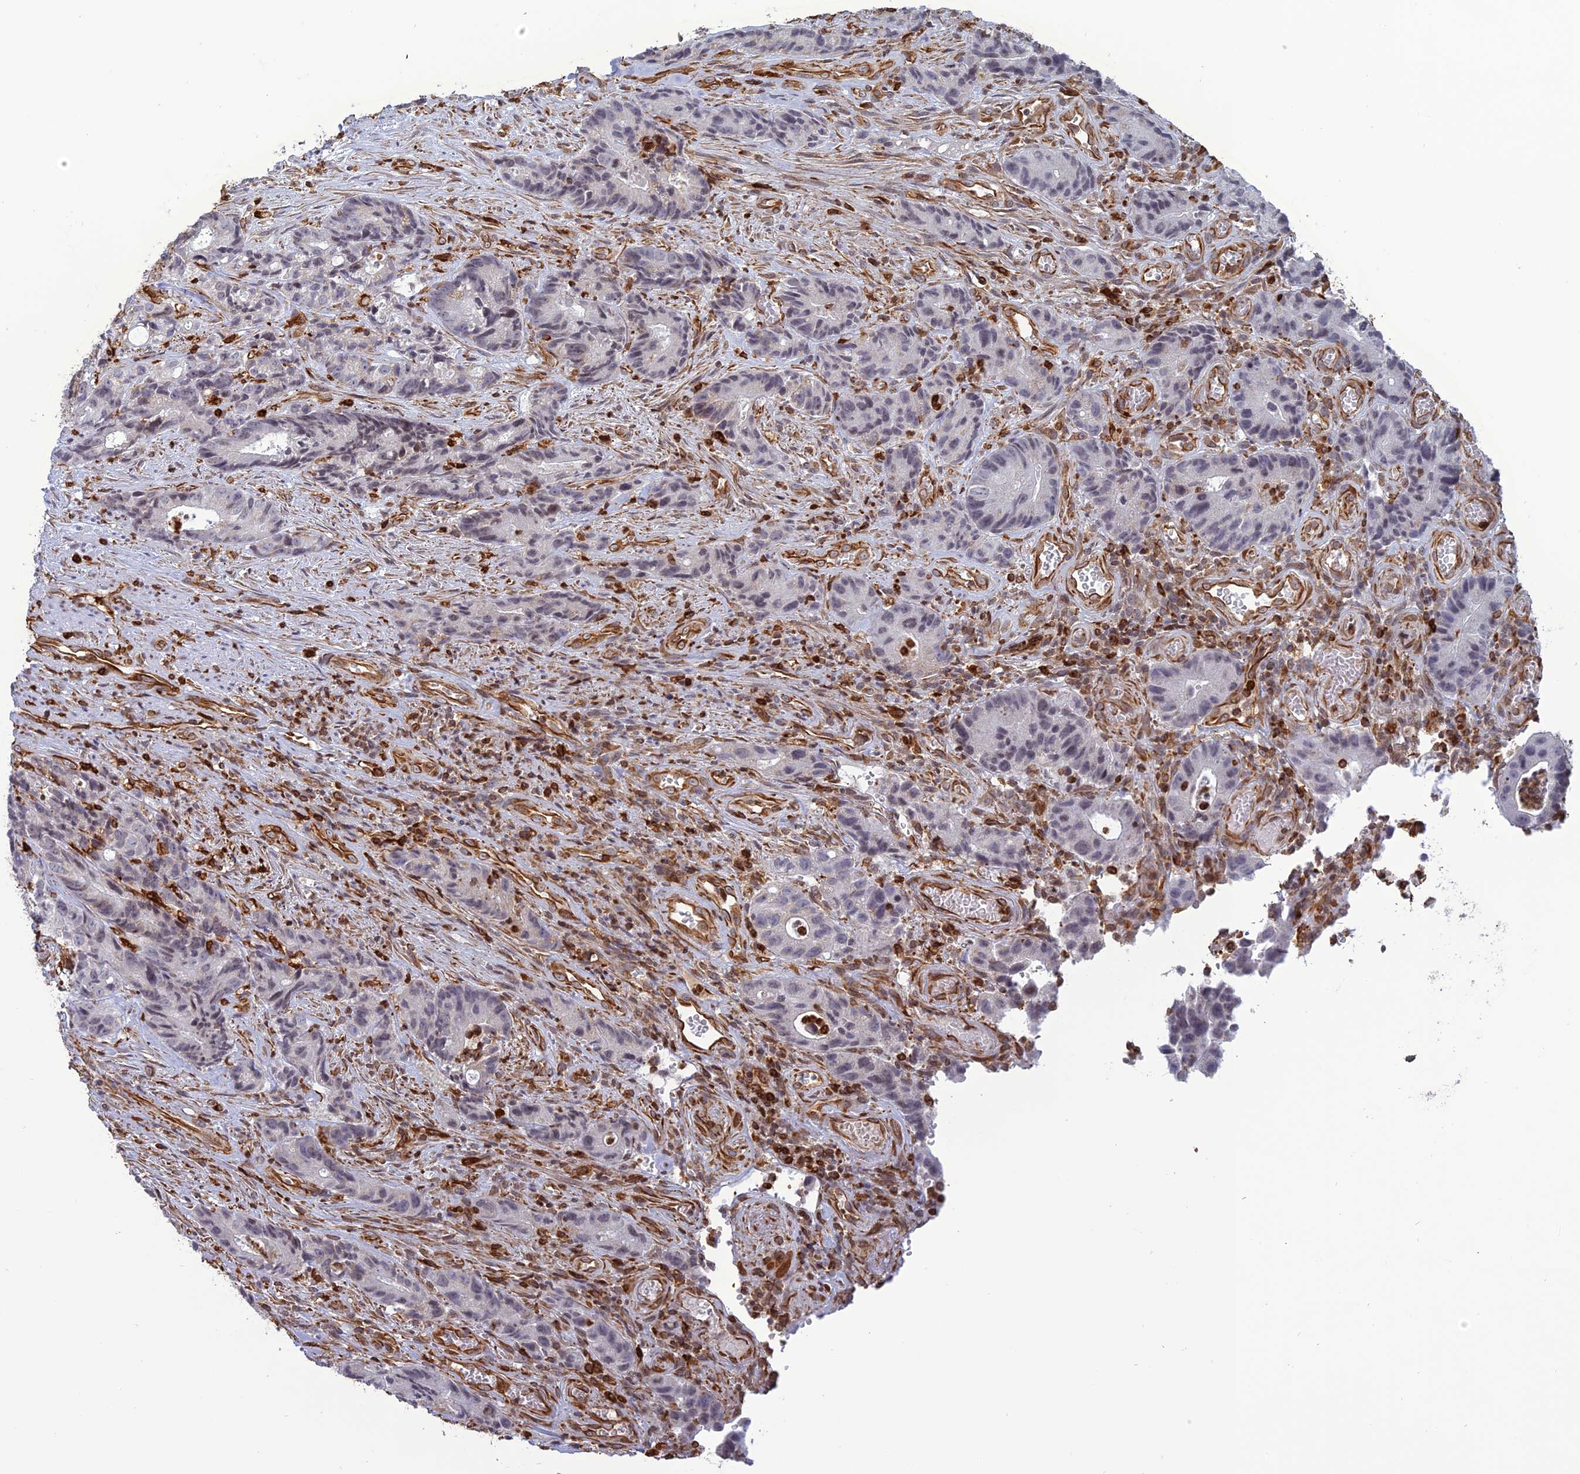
{"staining": {"intensity": "negative", "quantity": "none", "location": "none"}, "tissue": "colorectal cancer", "cell_type": "Tumor cells", "image_type": "cancer", "snomed": [{"axis": "morphology", "description": "Adenocarcinoma, NOS"}, {"axis": "topography", "description": "Colon"}], "caption": "Image shows no significant protein expression in tumor cells of adenocarcinoma (colorectal). Nuclei are stained in blue.", "gene": "APOBR", "patient": {"sex": "female", "age": 57}}